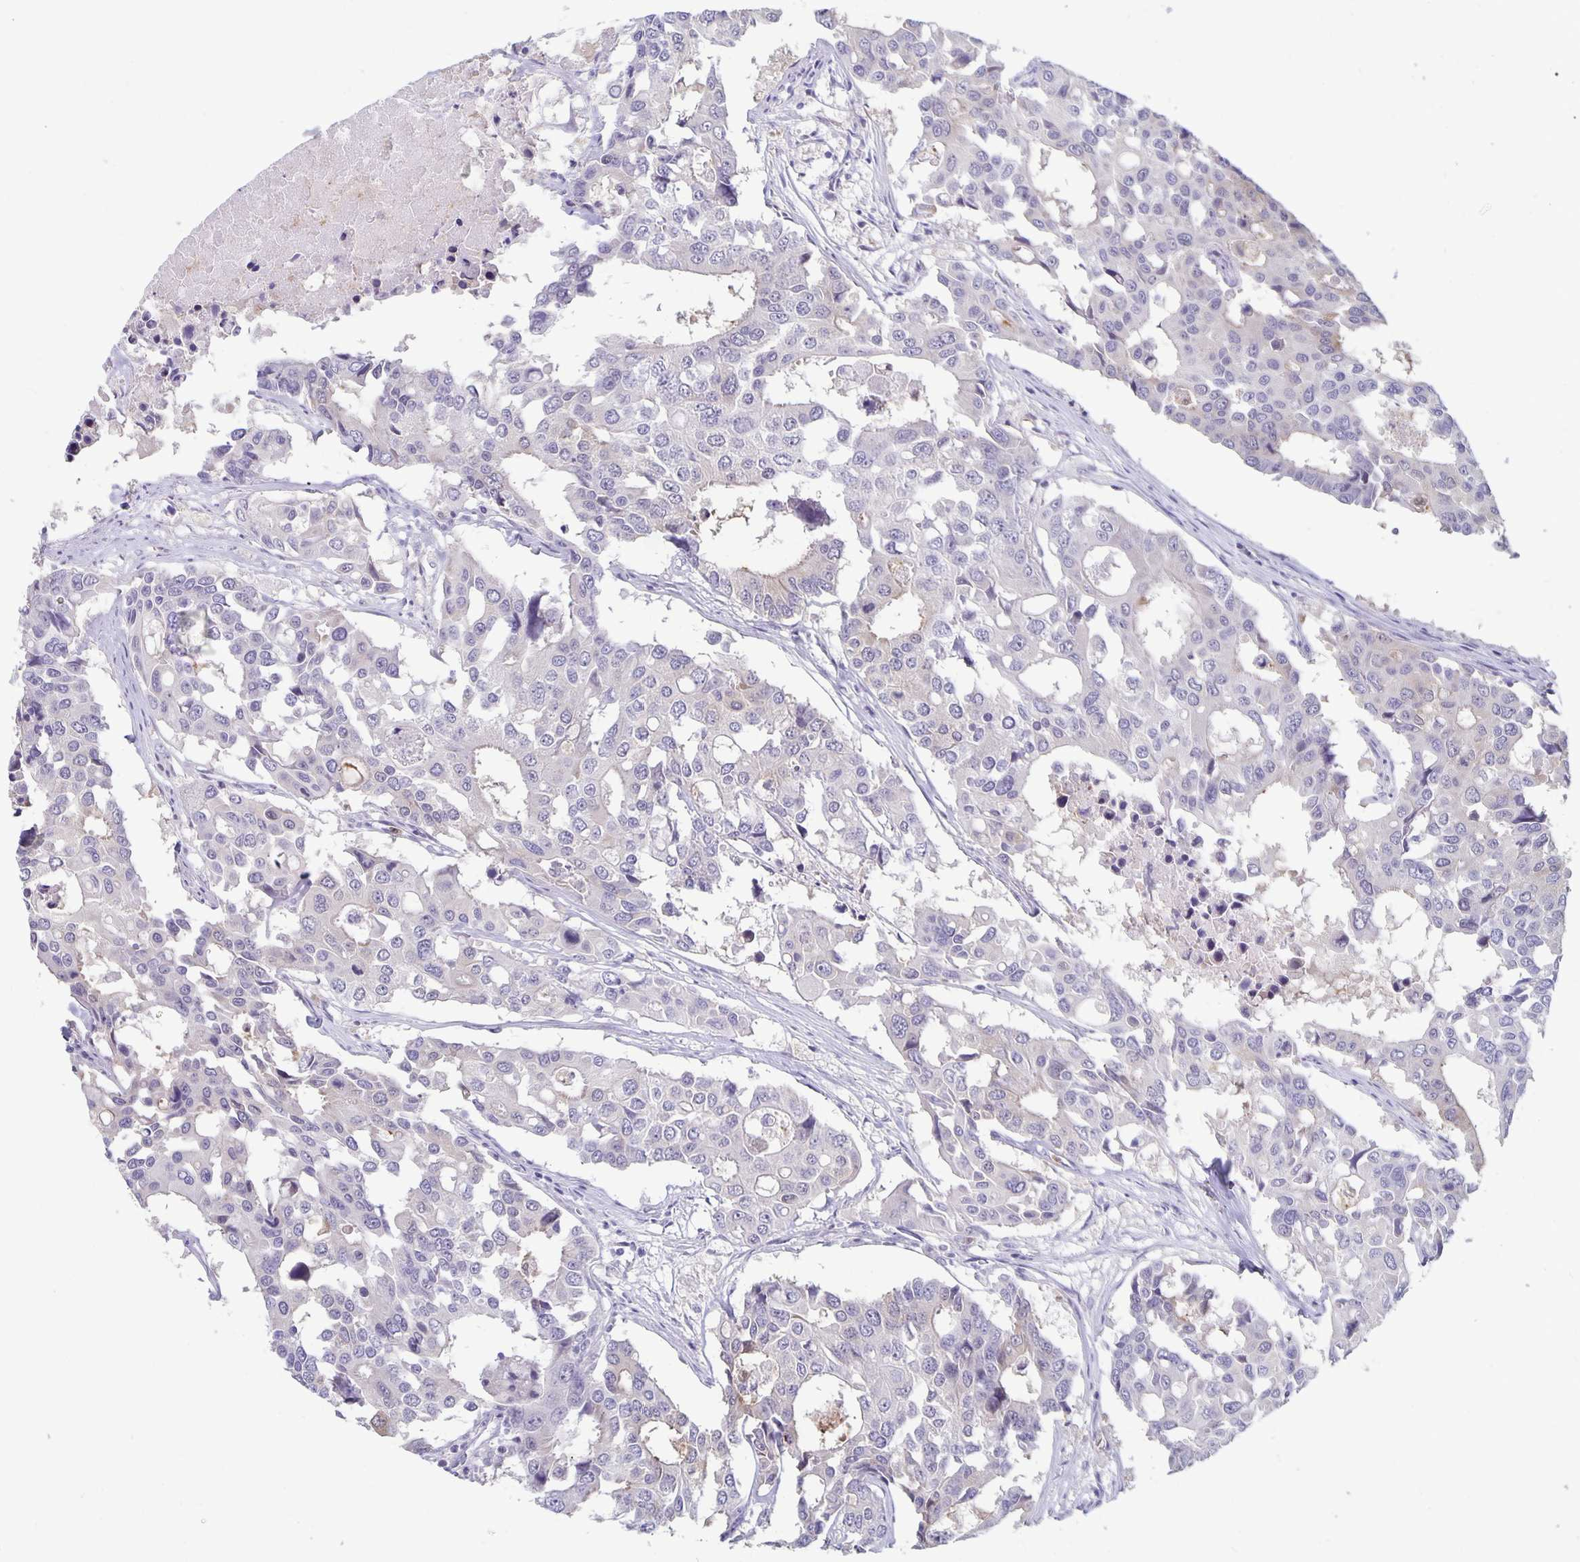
{"staining": {"intensity": "negative", "quantity": "none", "location": "none"}, "tissue": "colorectal cancer", "cell_type": "Tumor cells", "image_type": "cancer", "snomed": [{"axis": "morphology", "description": "Adenocarcinoma, NOS"}, {"axis": "topography", "description": "Colon"}], "caption": "There is no significant staining in tumor cells of colorectal cancer.", "gene": "PLCB3", "patient": {"sex": "male", "age": 77}}